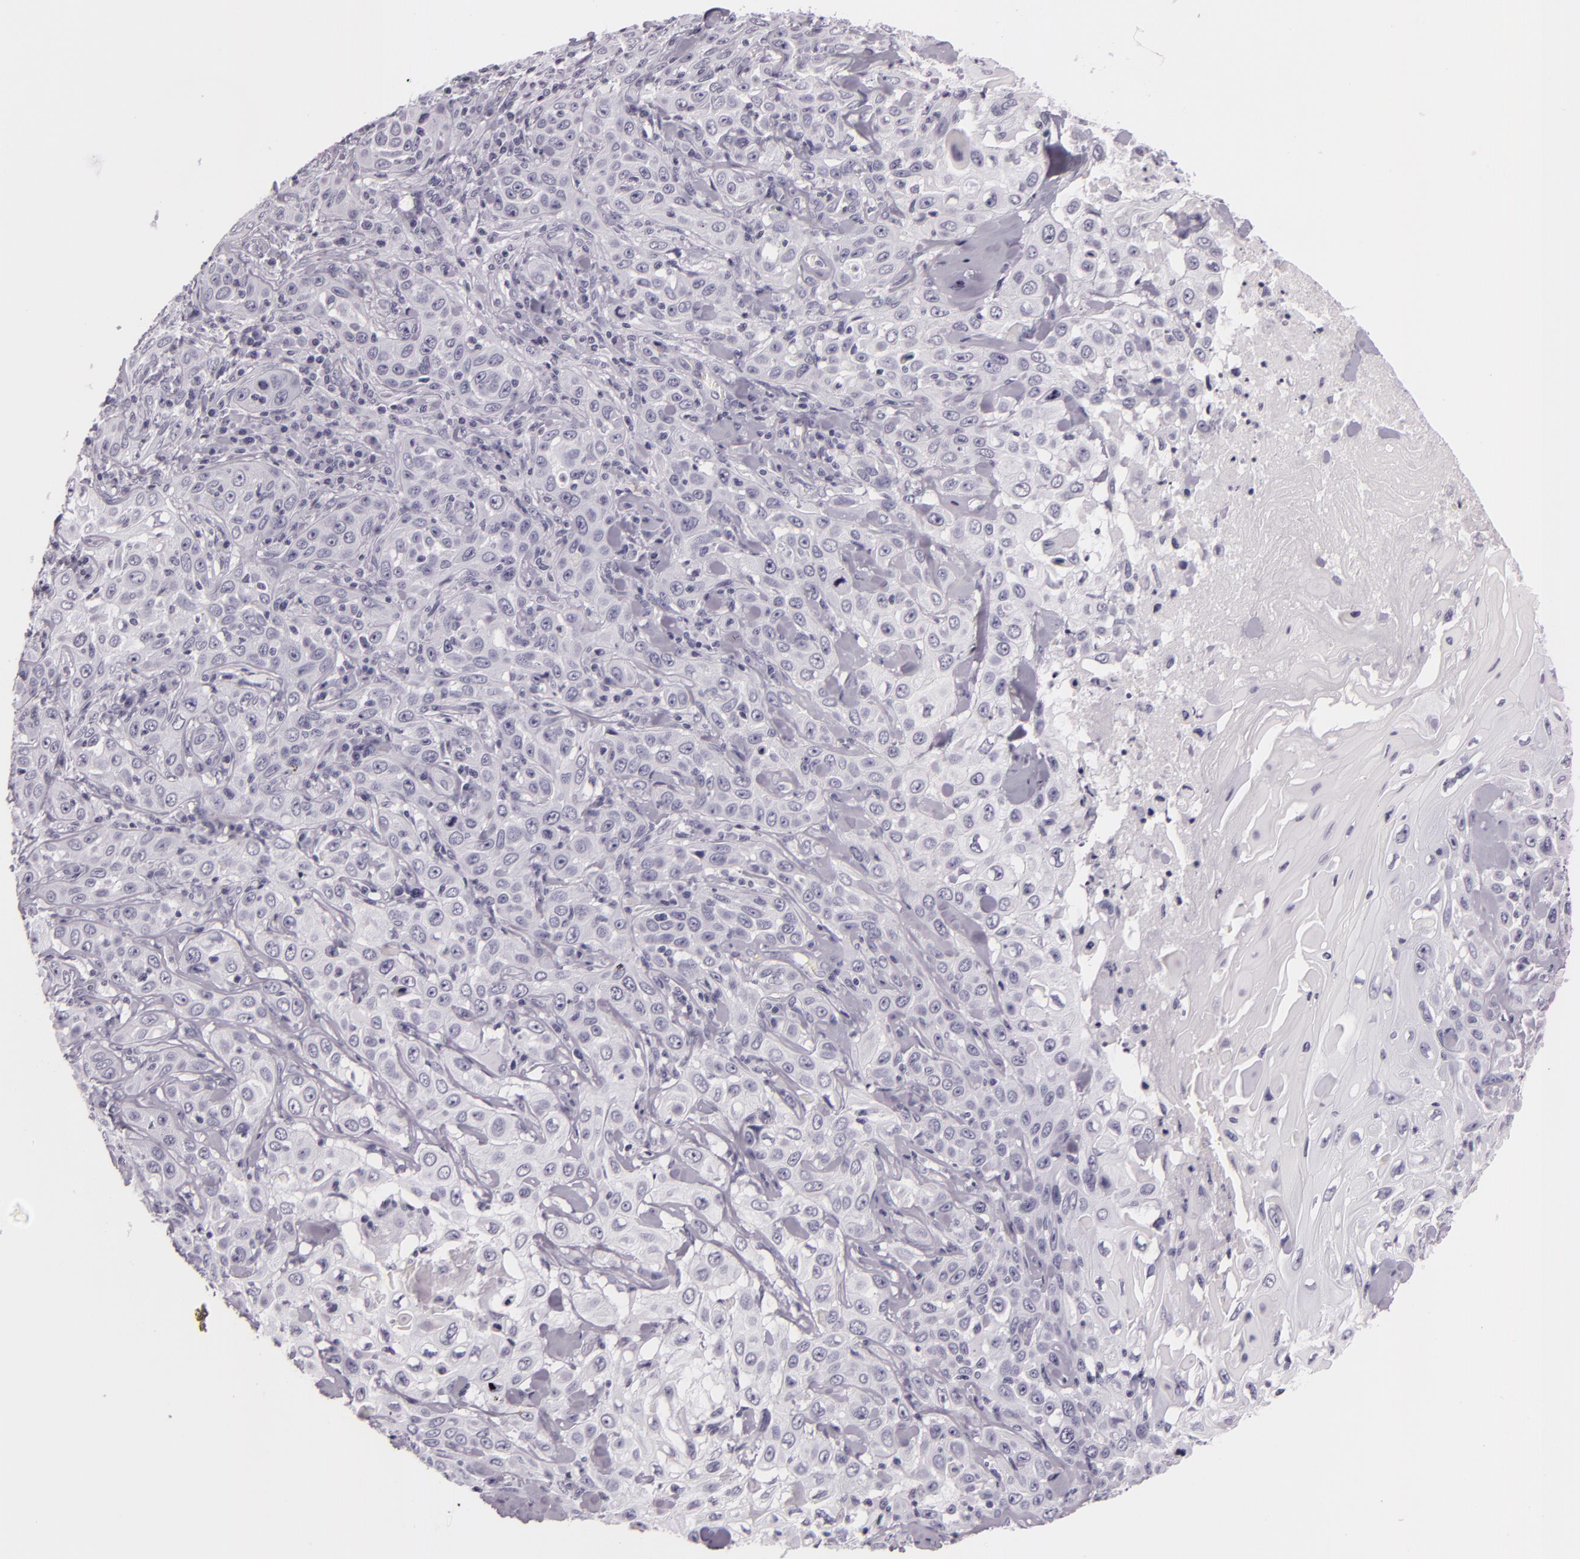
{"staining": {"intensity": "negative", "quantity": "none", "location": "none"}, "tissue": "skin cancer", "cell_type": "Tumor cells", "image_type": "cancer", "snomed": [{"axis": "morphology", "description": "Squamous cell carcinoma, NOS"}, {"axis": "topography", "description": "Skin"}], "caption": "The IHC micrograph has no significant expression in tumor cells of squamous cell carcinoma (skin) tissue.", "gene": "DLG4", "patient": {"sex": "male", "age": 84}}